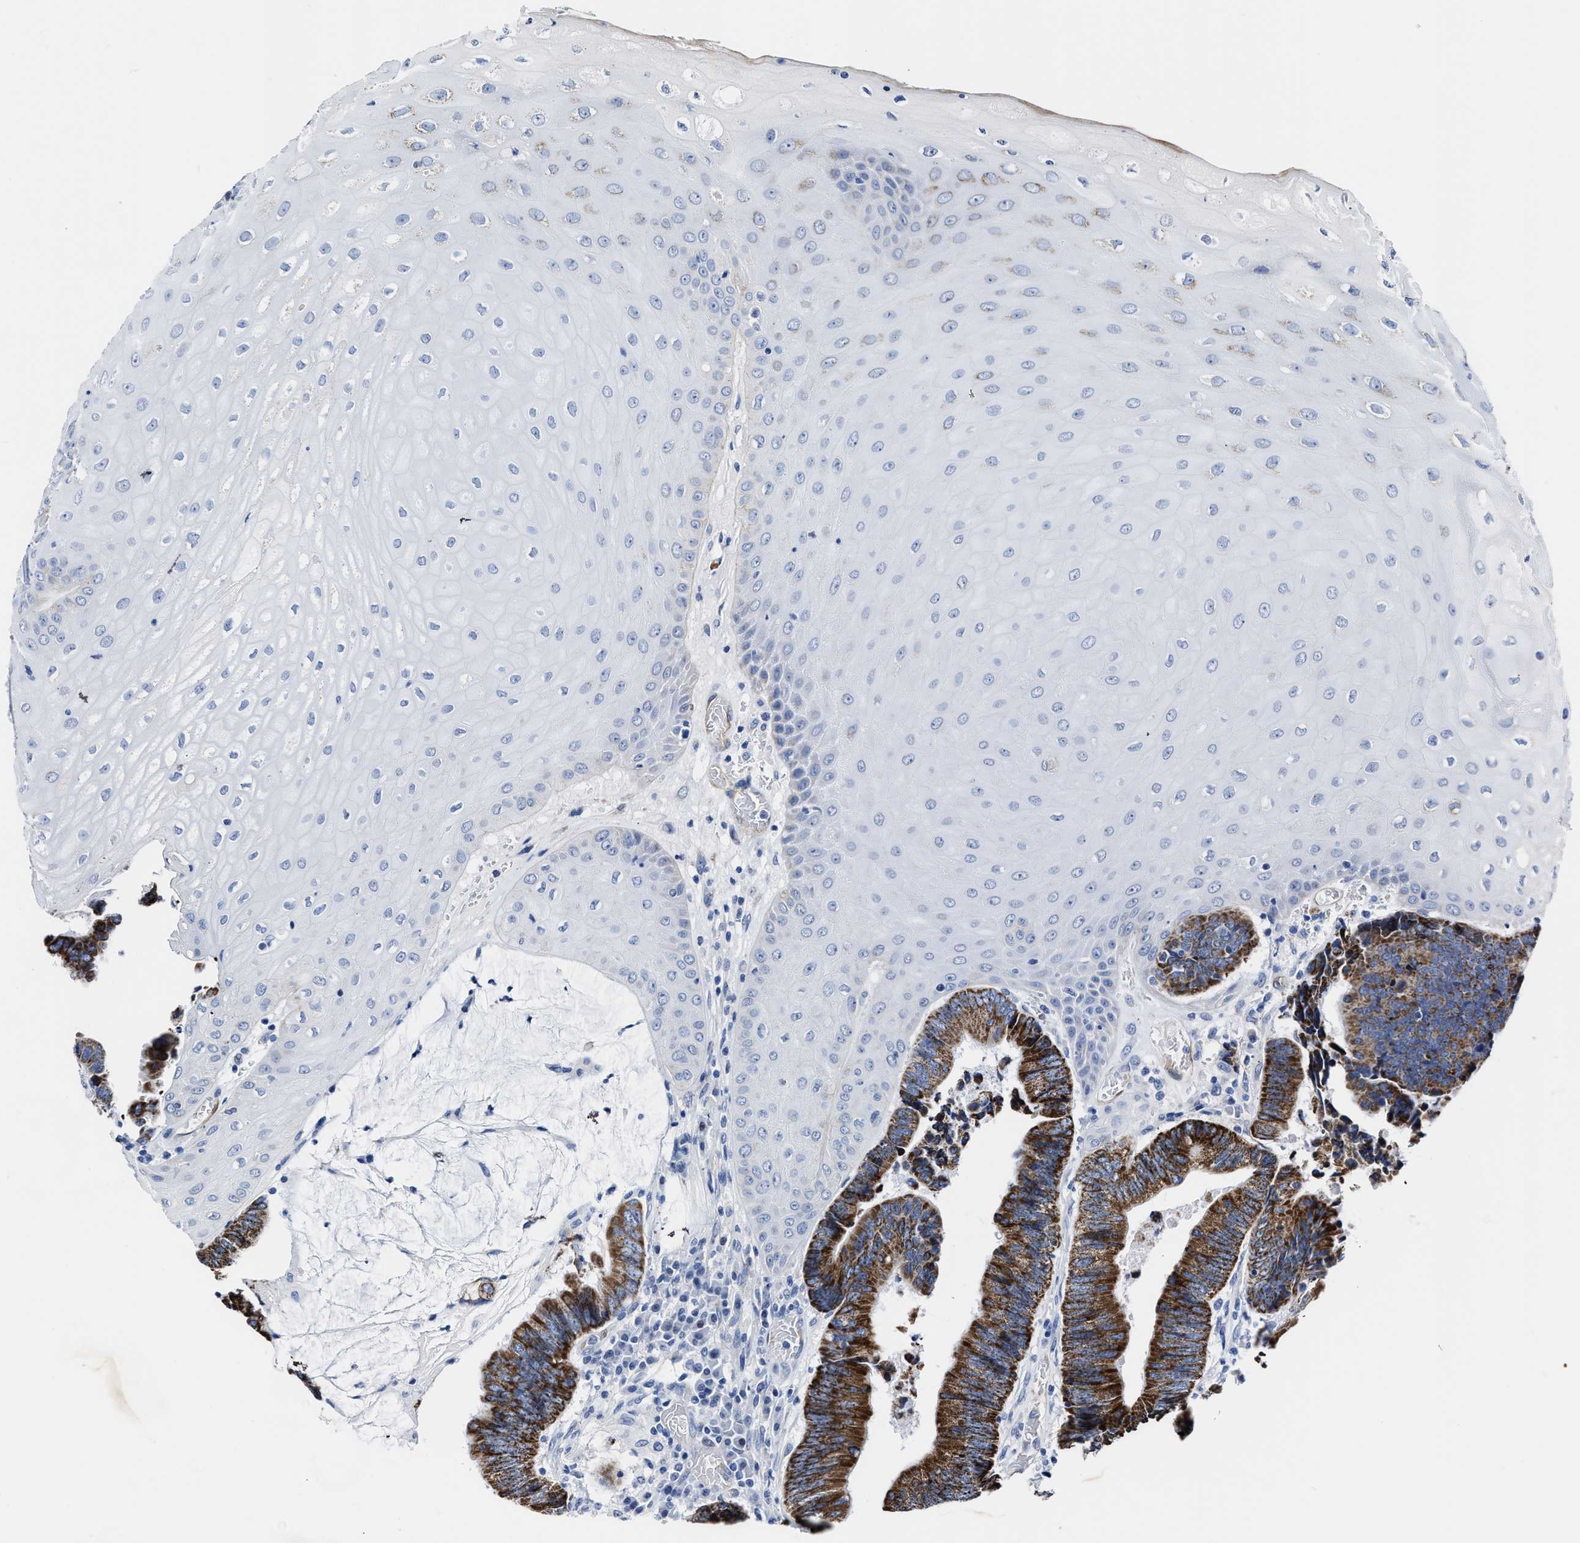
{"staining": {"intensity": "strong", "quantity": ">75%", "location": "cytoplasmic/membranous"}, "tissue": "colorectal cancer", "cell_type": "Tumor cells", "image_type": "cancer", "snomed": [{"axis": "morphology", "description": "Adenocarcinoma, NOS"}, {"axis": "topography", "description": "Rectum"}, {"axis": "topography", "description": "Anal"}], "caption": "Immunohistochemical staining of adenocarcinoma (colorectal) displays high levels of strong cytoplasmic/membranous protein expression in approximately >75% of tumor cells. The protein is stained brown, and the nuclei are stained in blue (DAB IHC with brightfield microscopy, high magnification).", "gene": "KCNMB3", "patient": {"sex": "female", "age": 89}}